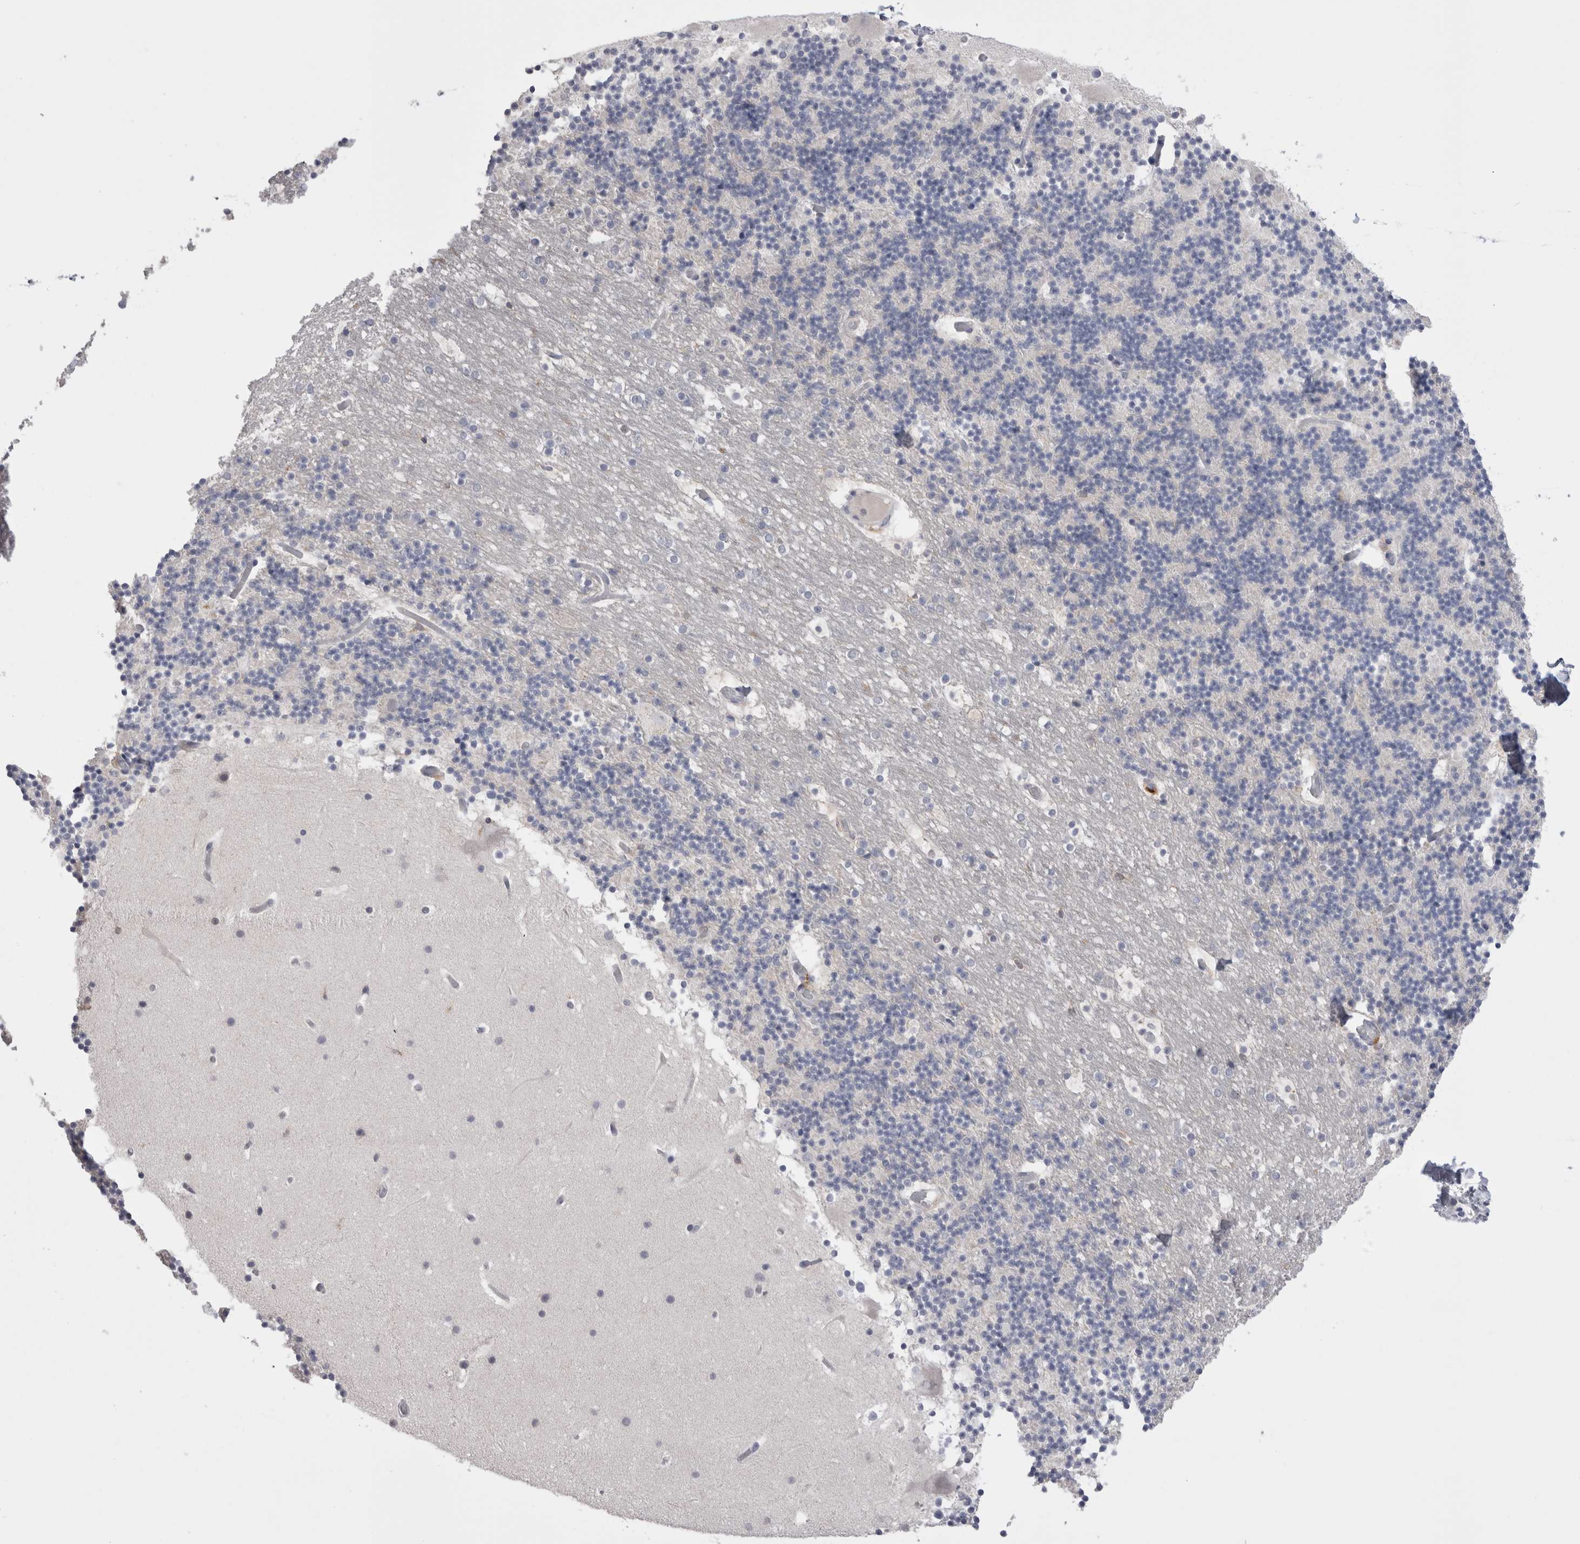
{"staining": {"intensity": "negative", "quantity": "none", "location": "none"}, "tissue": "cerebellum", "cell_type": "Cells in granular layer", "image_type": "normal", "snomed": [{"axis": "morphology", "description": "Normal tissue, NOS"}, {"axis": "topography", "description": "Cerebellum"}], "caption": "Immunohistochemistry (IHC) histopathology image of benign cerebellum: human cerebellum stained with DAB exhibits no significant protein positivity in cells in granular layer. (Stains: DAB immunohistochemistry (IHC) with hematoxylin counter stain, Microscopy: brightfield microscopy at high magnification).", "gene": "SUCNR1", "patient": {"sex": "male", "age": 57}}